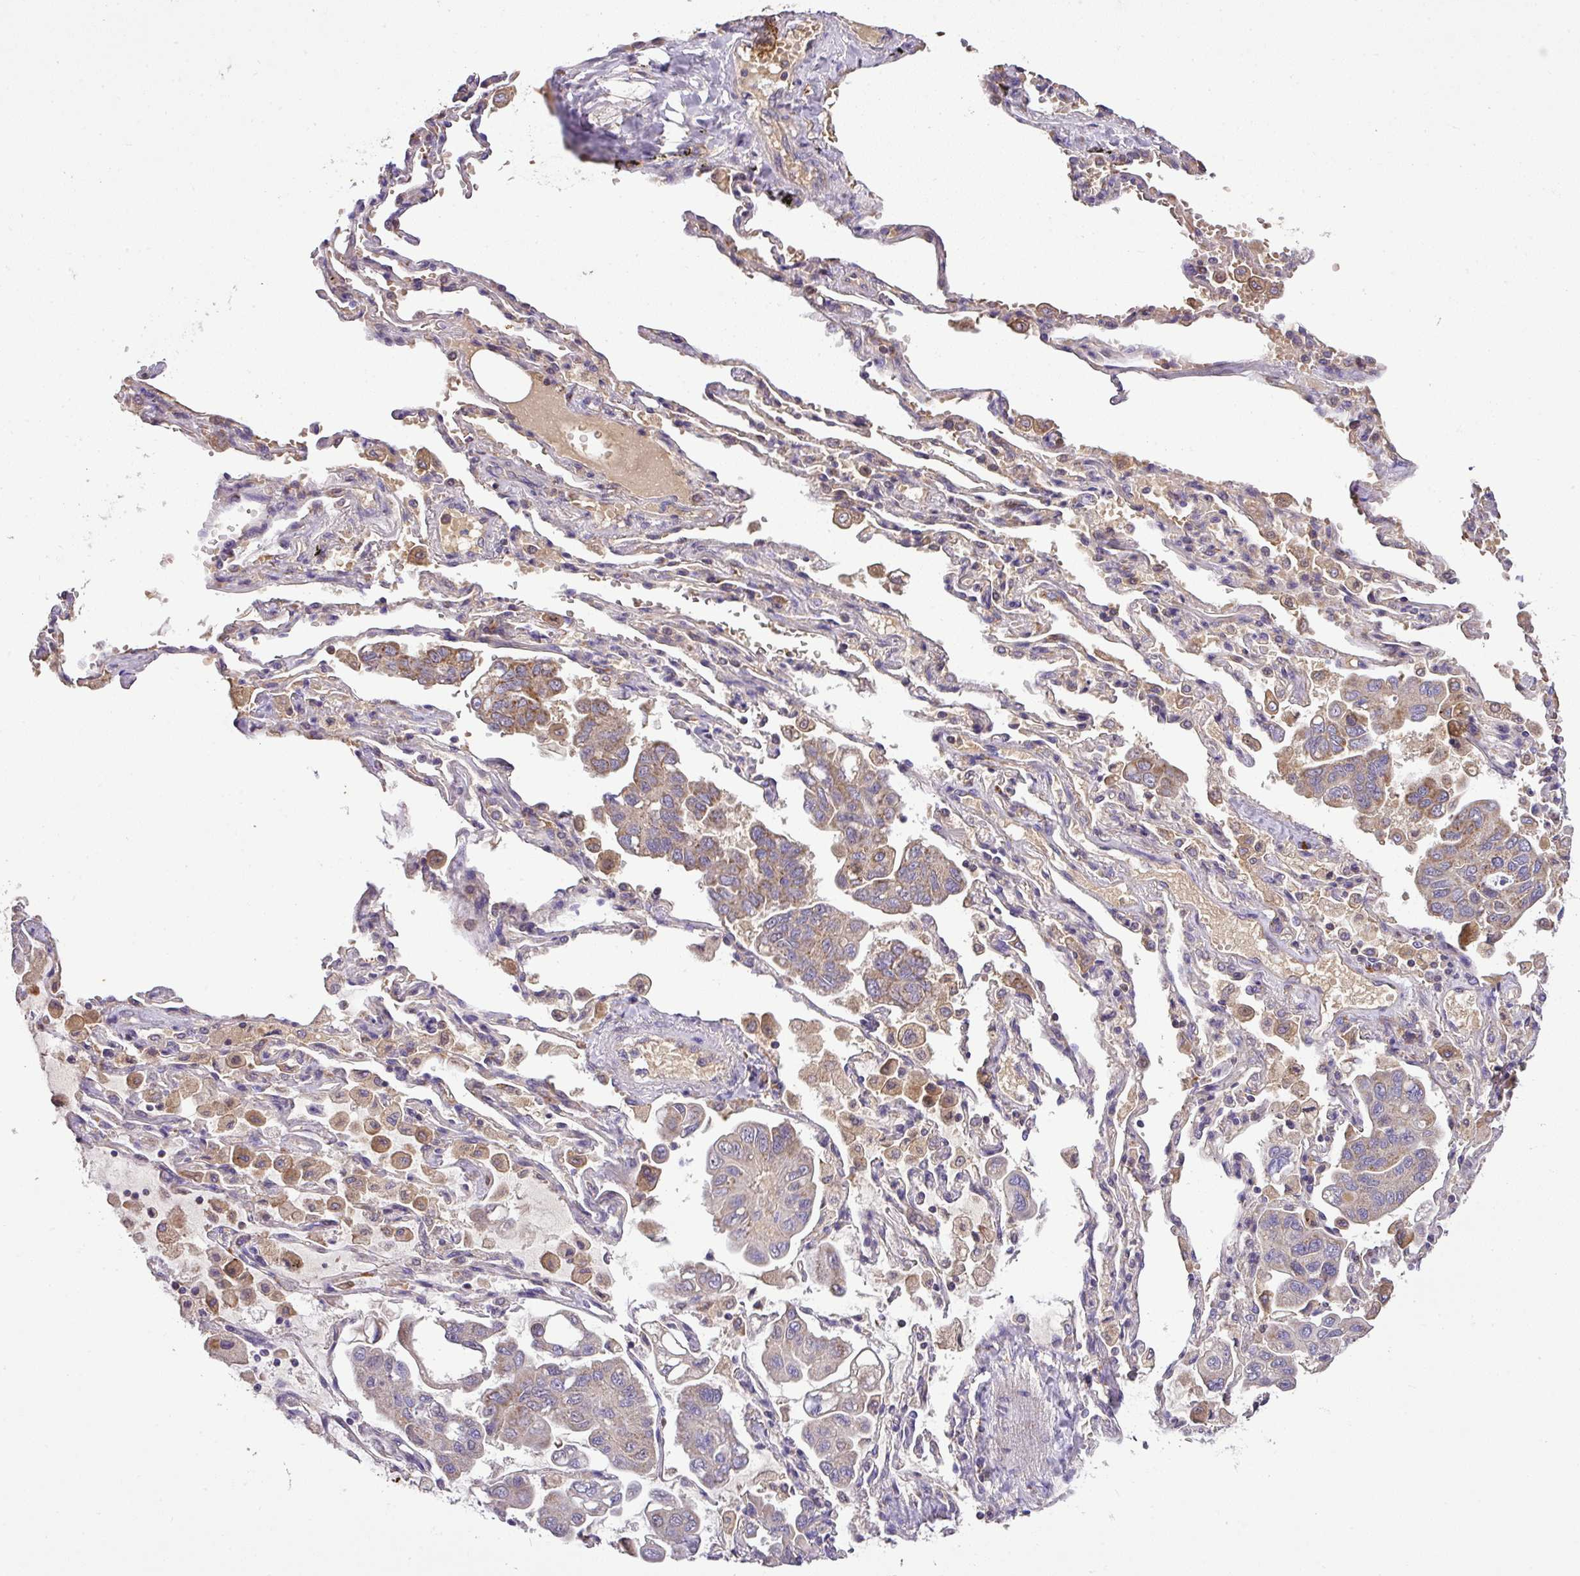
{"staining": {"intensity": "moderate", "quantity": ">75%", "location": "cytoplasmic/membranous"}, "tissue": "lung cancer", "cell_type": "Tumor cells", "image_type": "cancer", "snomed": [{"axis": "morphology", "description": "Adenocarcinoma, NOS"}, {"axis": "topography", "description": "Lung"}], "caption": "The histopathology image shows a brown stain indicating the presence of a protein in the cytoplasmic/membranous of tumor cells in lung cancer (adenocarcinoma).", "gene": "ZNF513", "patient": {"sex": "male", "age": 64}}